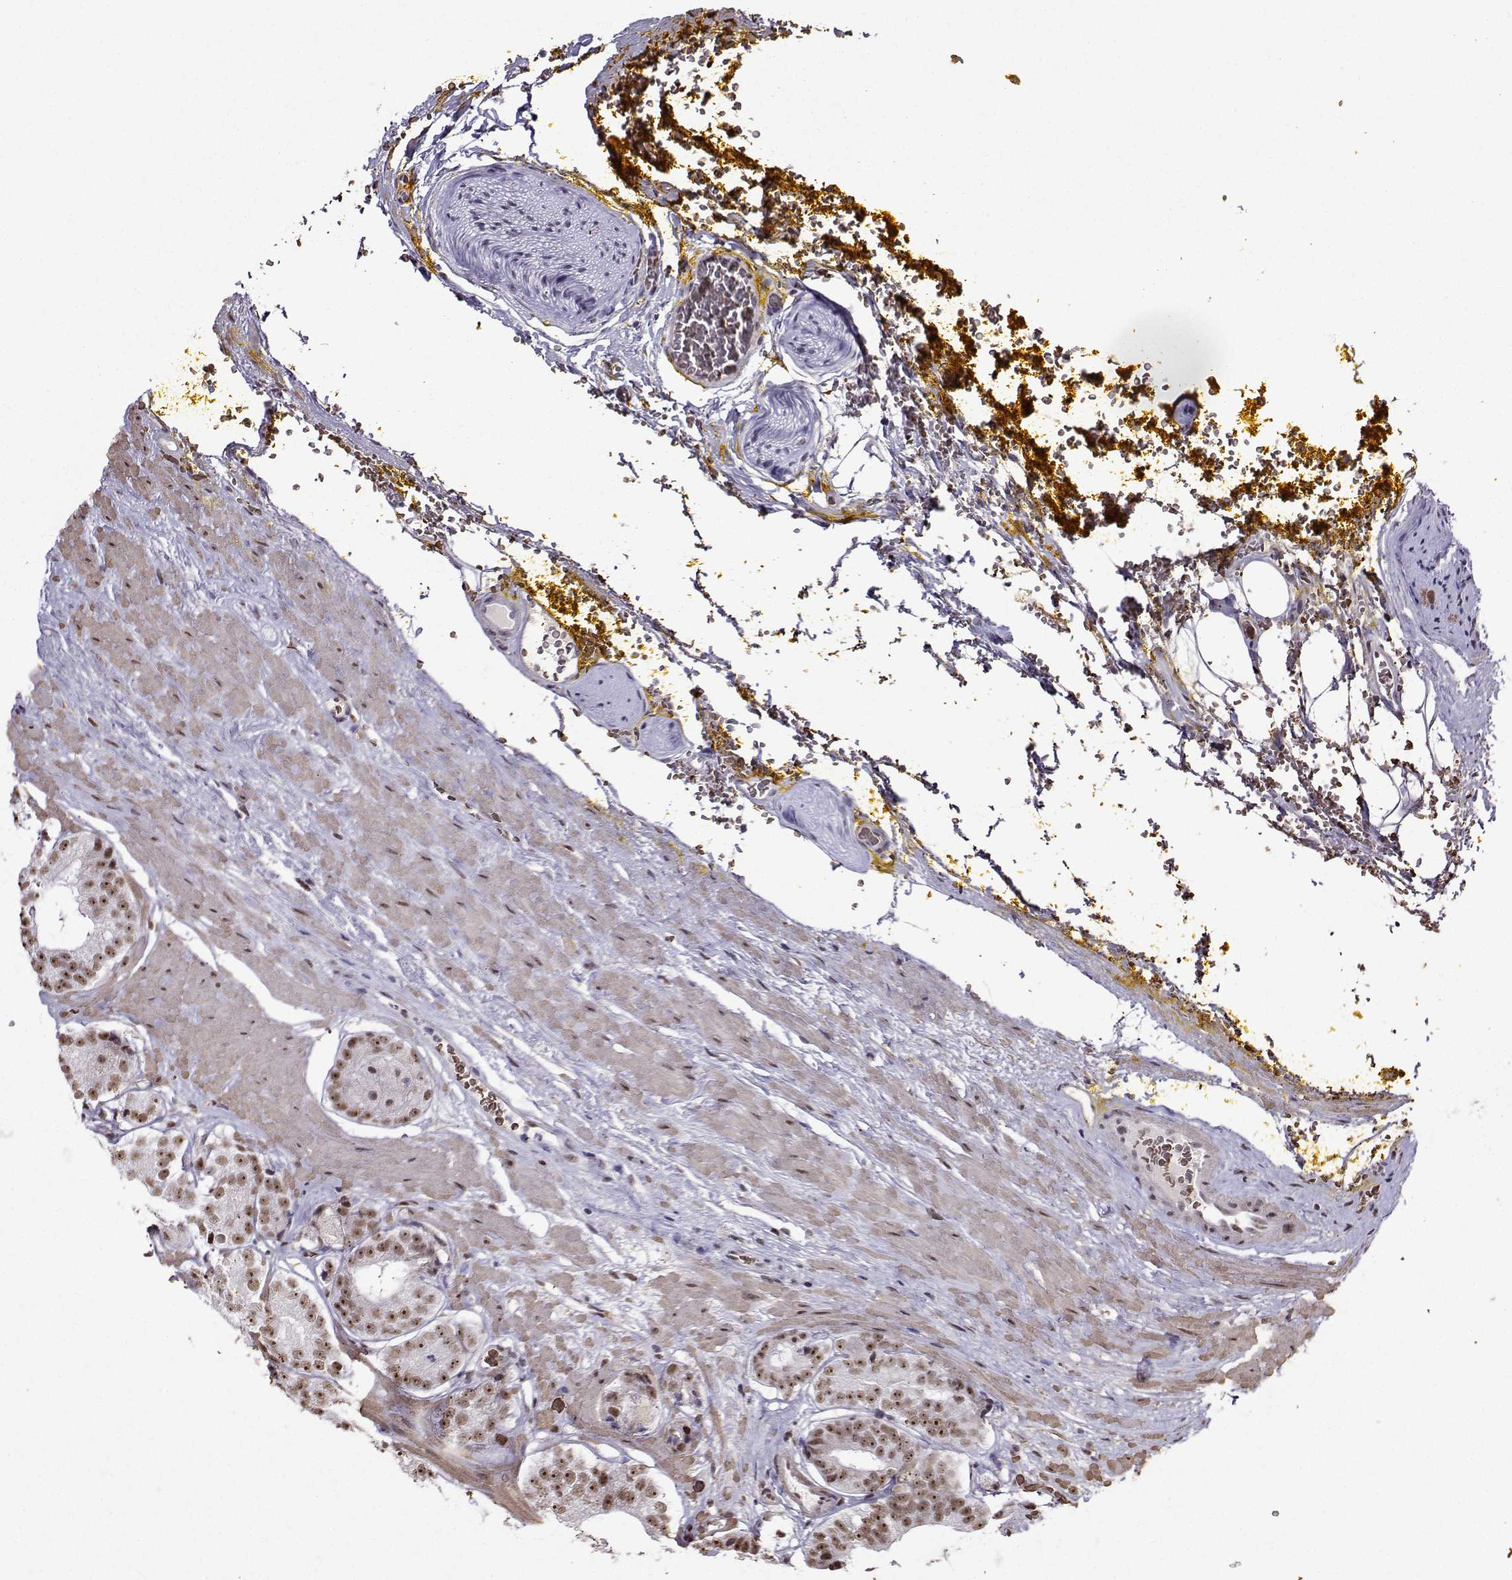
{"staining": {"intensity": "strong", "quantity": "<25%", "location": "nuclear"}, "tissue": "prostate cancer", "cell_type": "Tumor cells", "image_type": "cancer", "snomed": [{"axis": "morphology", "description": "Adenocarcinoma, Low grade"}, {"axis": "topography", "description": "Prostate"}], "caption": "Prostate adenocarcinoma (low-grade) stained for a protein exhibits strong nuclear positivity in tumor cells.", "gene": "CCNK", "patient": {"sex": "male", "age": 60}}